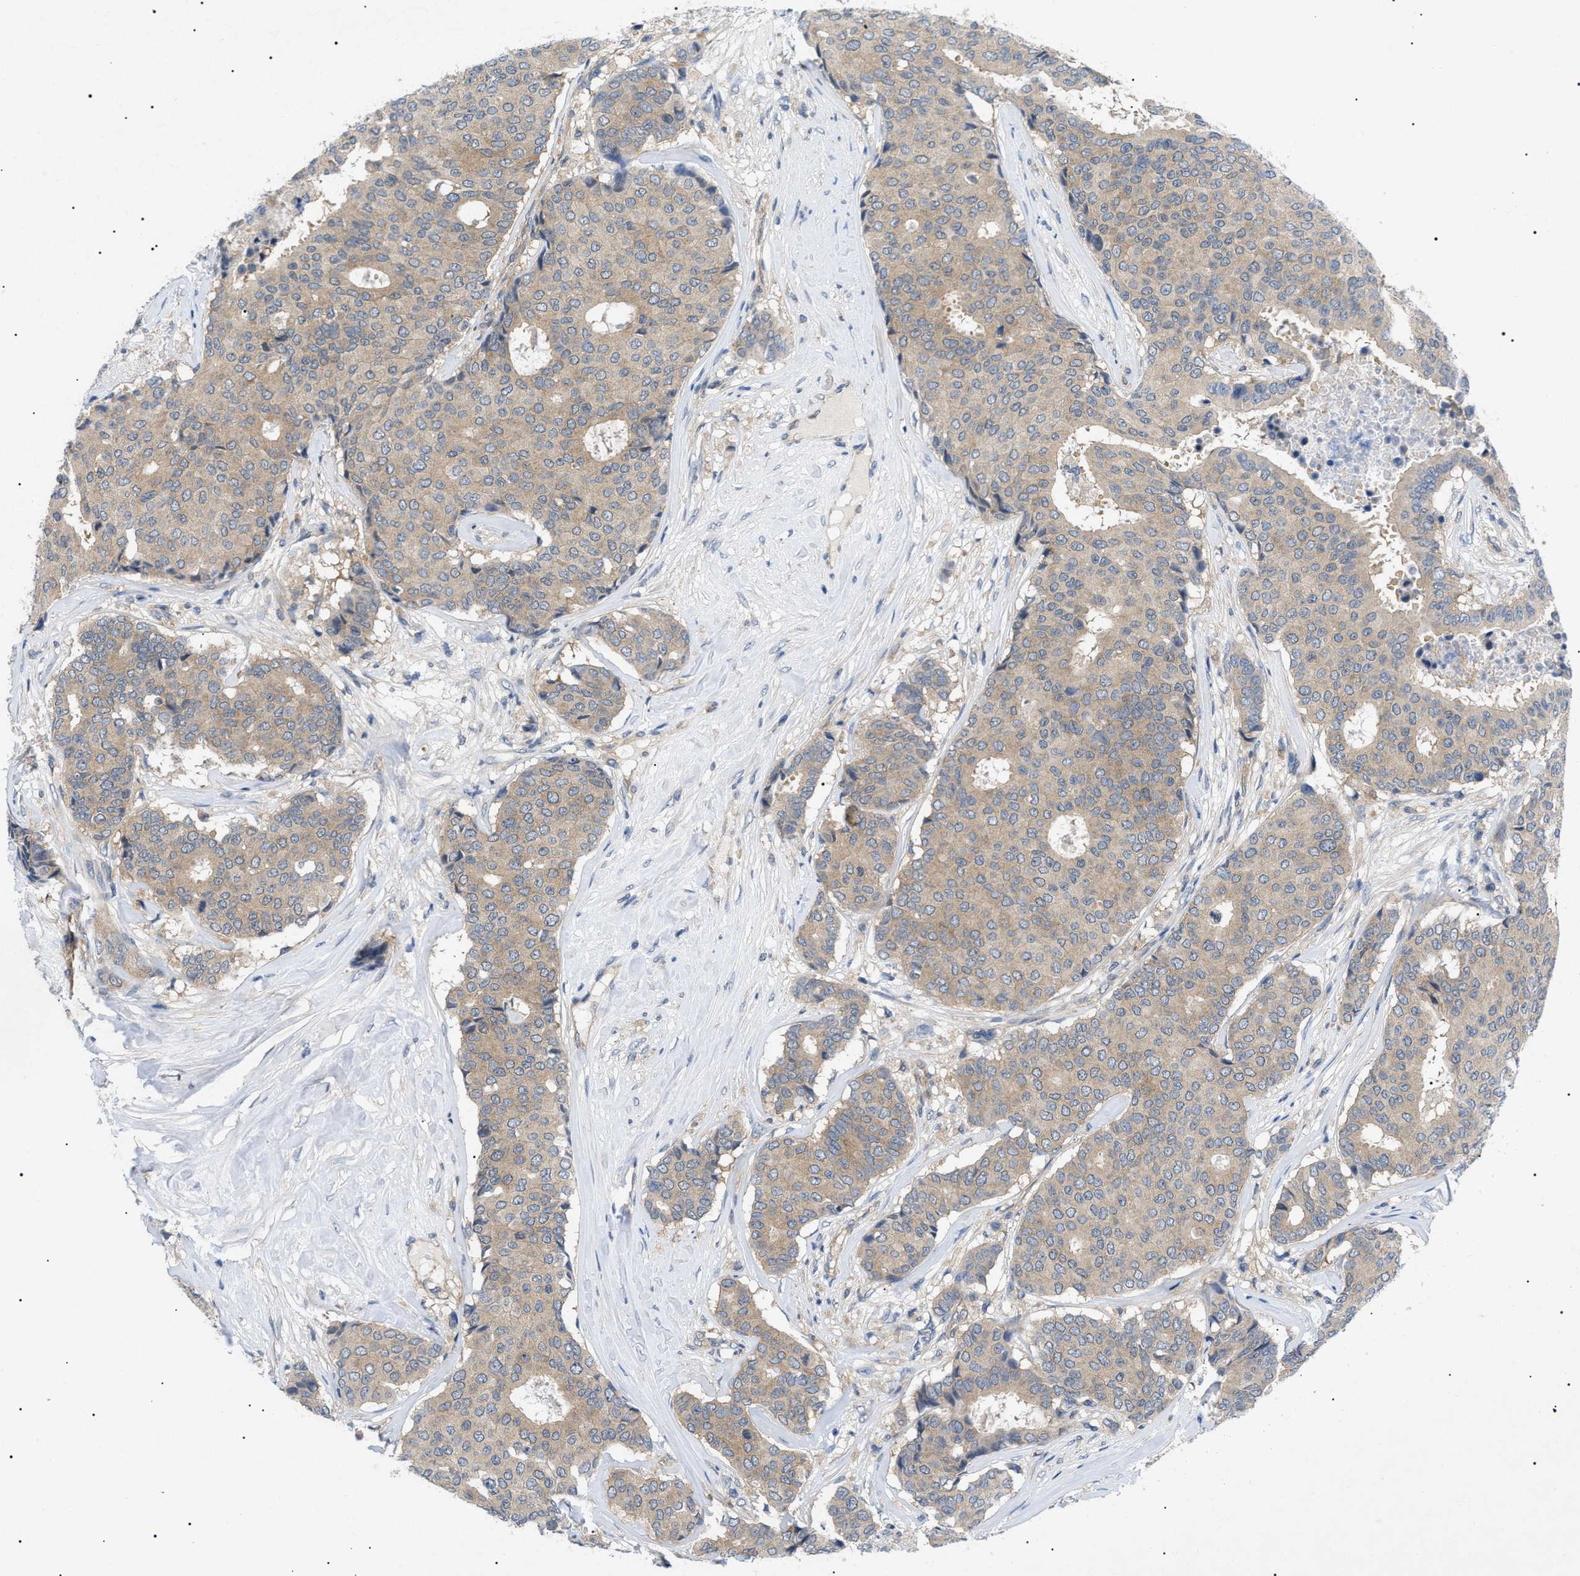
{"staining": {"intensity": "weak", "quantity": ">75%", "location": "cytoplasmic/membranous"}, "tissue": "breast cancer", "cell_type": "Tumor cells", "image_type": "cancer", "snomed": [{"axis": "morphology", "description": "Duct carcinoma"}, {"axis": "topography", "description": "Breast"}], "caption": "IHC histopathology image of human intraductal carcinoma (breast) stained for a protein (brown), which demonstrates low levels of weak cytoplasmic/membranous expression in approximately >75% of tumor cells.", "gene": "RIPK1", "patient": {"sex": "female", "age": 75}}